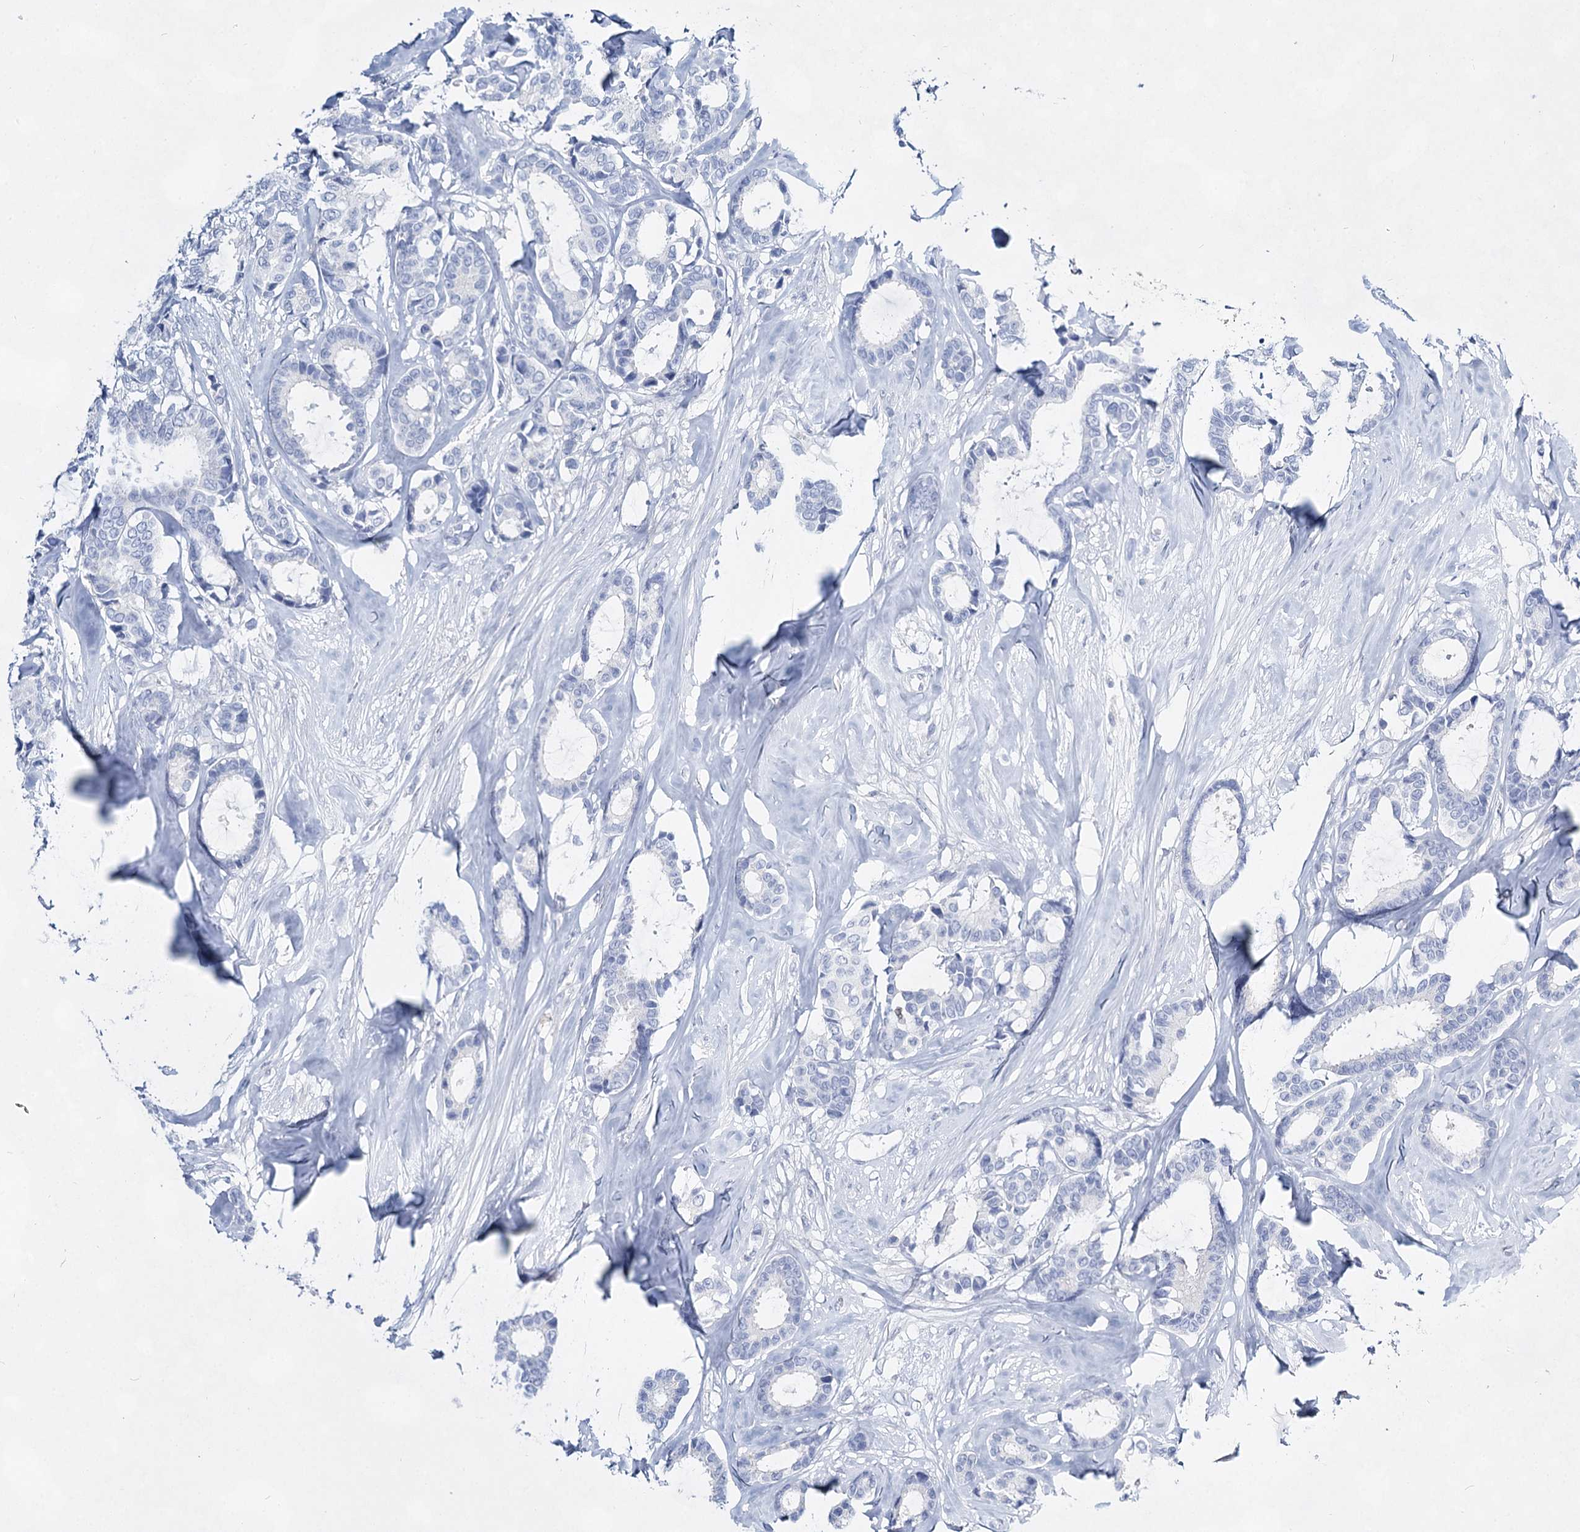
{"staining": {"intensity": "negative", "quantity": "none", "location": "none"}, "tissue": "breast cancer", "cell_type": "Tumor cells", "image_type": "cancer", "snomed": [{"axis": "morphology", "description": "Duct carcinoma"}, {"axis": "topography", "description": "Breast"}], "caption": "High power microscopy photomicrograph of an immunohistochemistry histopathology image of breast cancer (infiltrating ductal carcinoma), revealing no significant positivity in tumor cells. The staining is performed using DAB brown chromogen with nuclei counter-stained in using hematoxylin.", "gene": "SLC17A2", "patient": {"sex": "female", "age": 87}}